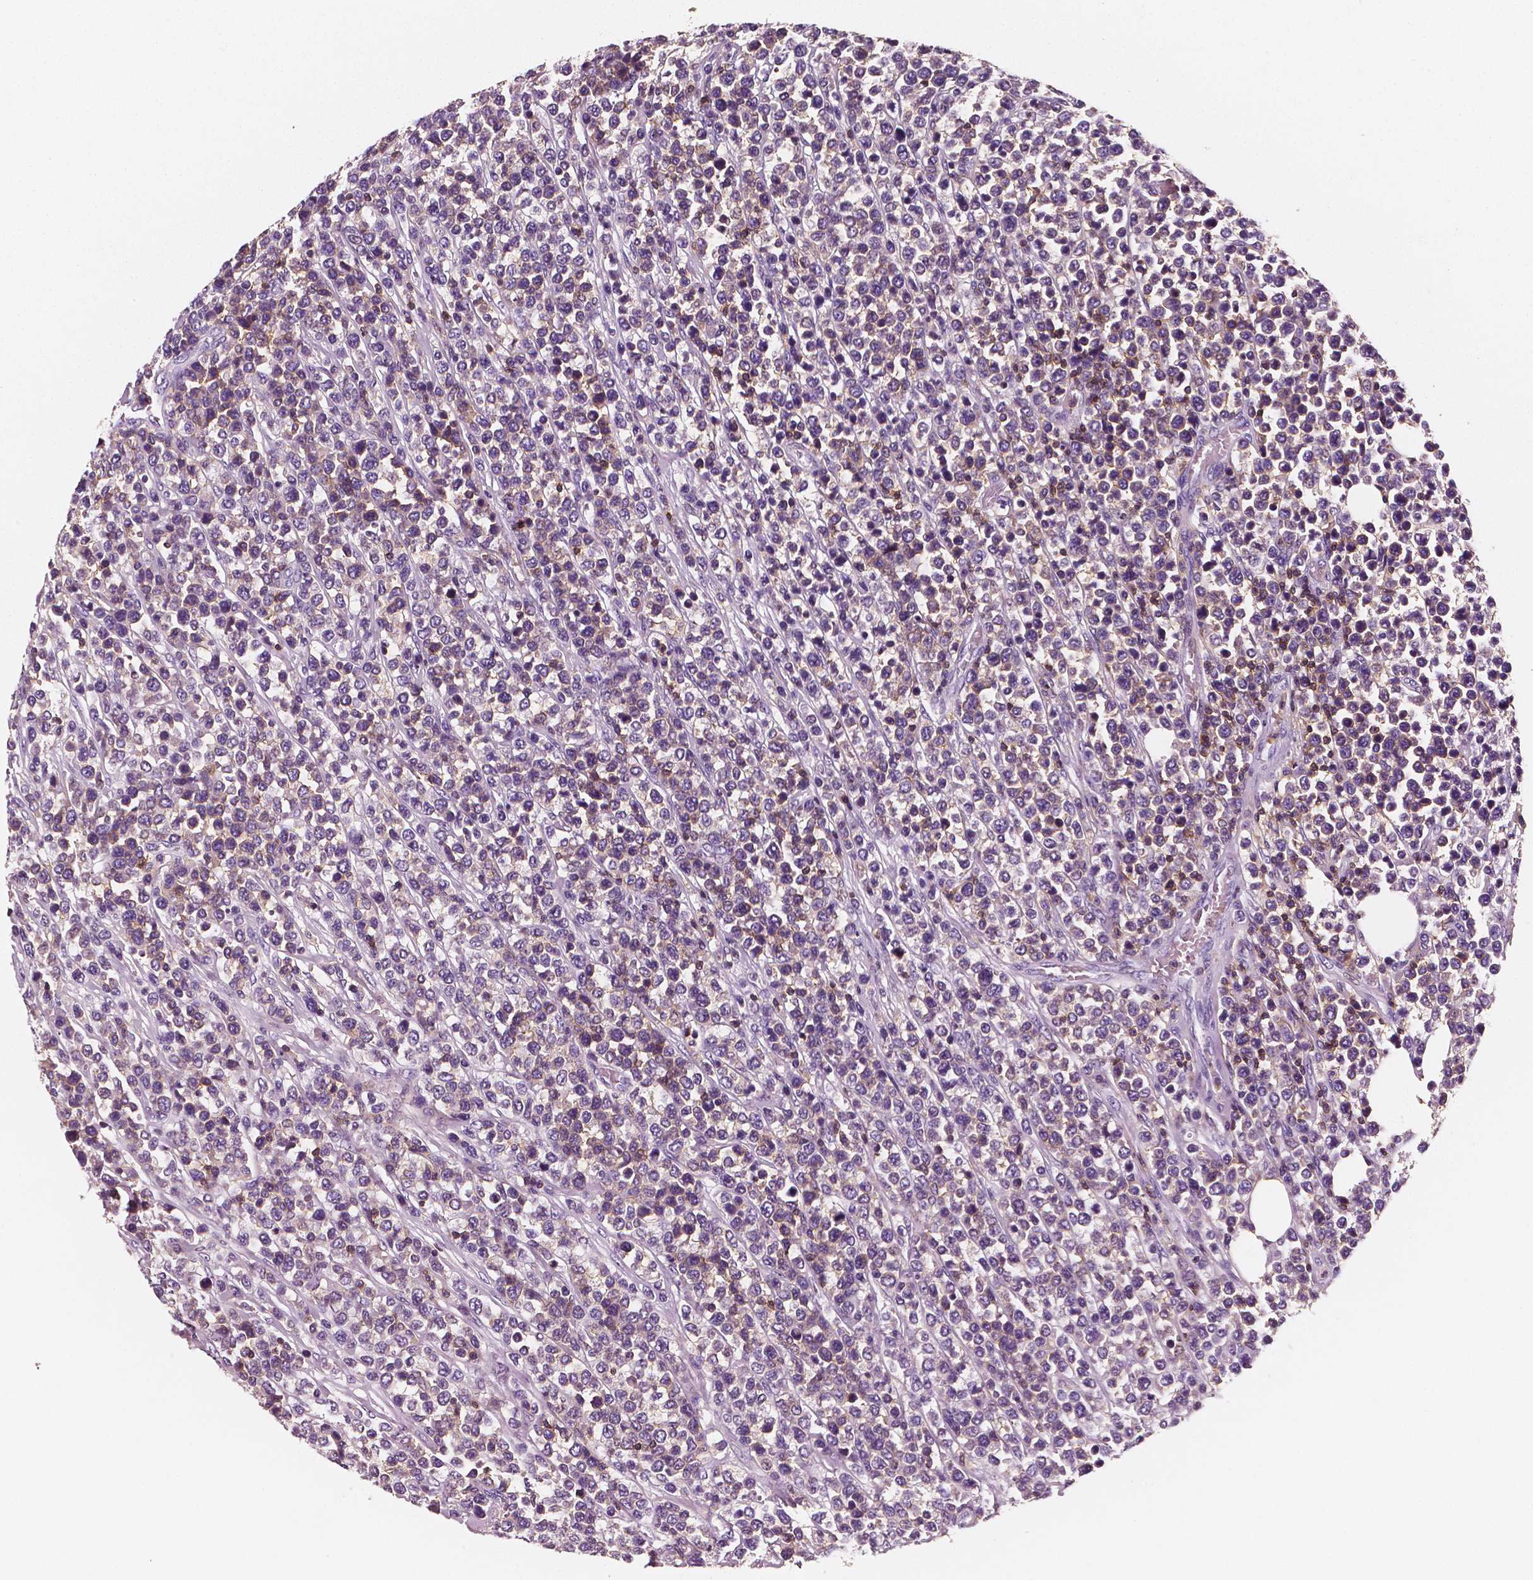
{"staining": {"intensity": "moderate", "quantity": "<25%", "location": "cytoplasmic/membranous"}, "tissue": "lymphoma", "cell_type": "Tumor cells", "image_type": "cancer", "snomed": [{"axis": "morphology", "description": "Malignant lymphoma, non-Hodgkin's type, High grade"}, {"axis": "topography", "description": "Soft tissue"}], "caption": "Immunohistochemical staining of high-grade malignant lymphoma, non-Hodgkin's type displays moderate cytoplasmic/membranous protein expression in approximately <25% of tumor cells.", "gene": "PTPRC", "patient": {"sex": "female", "age": 56}}